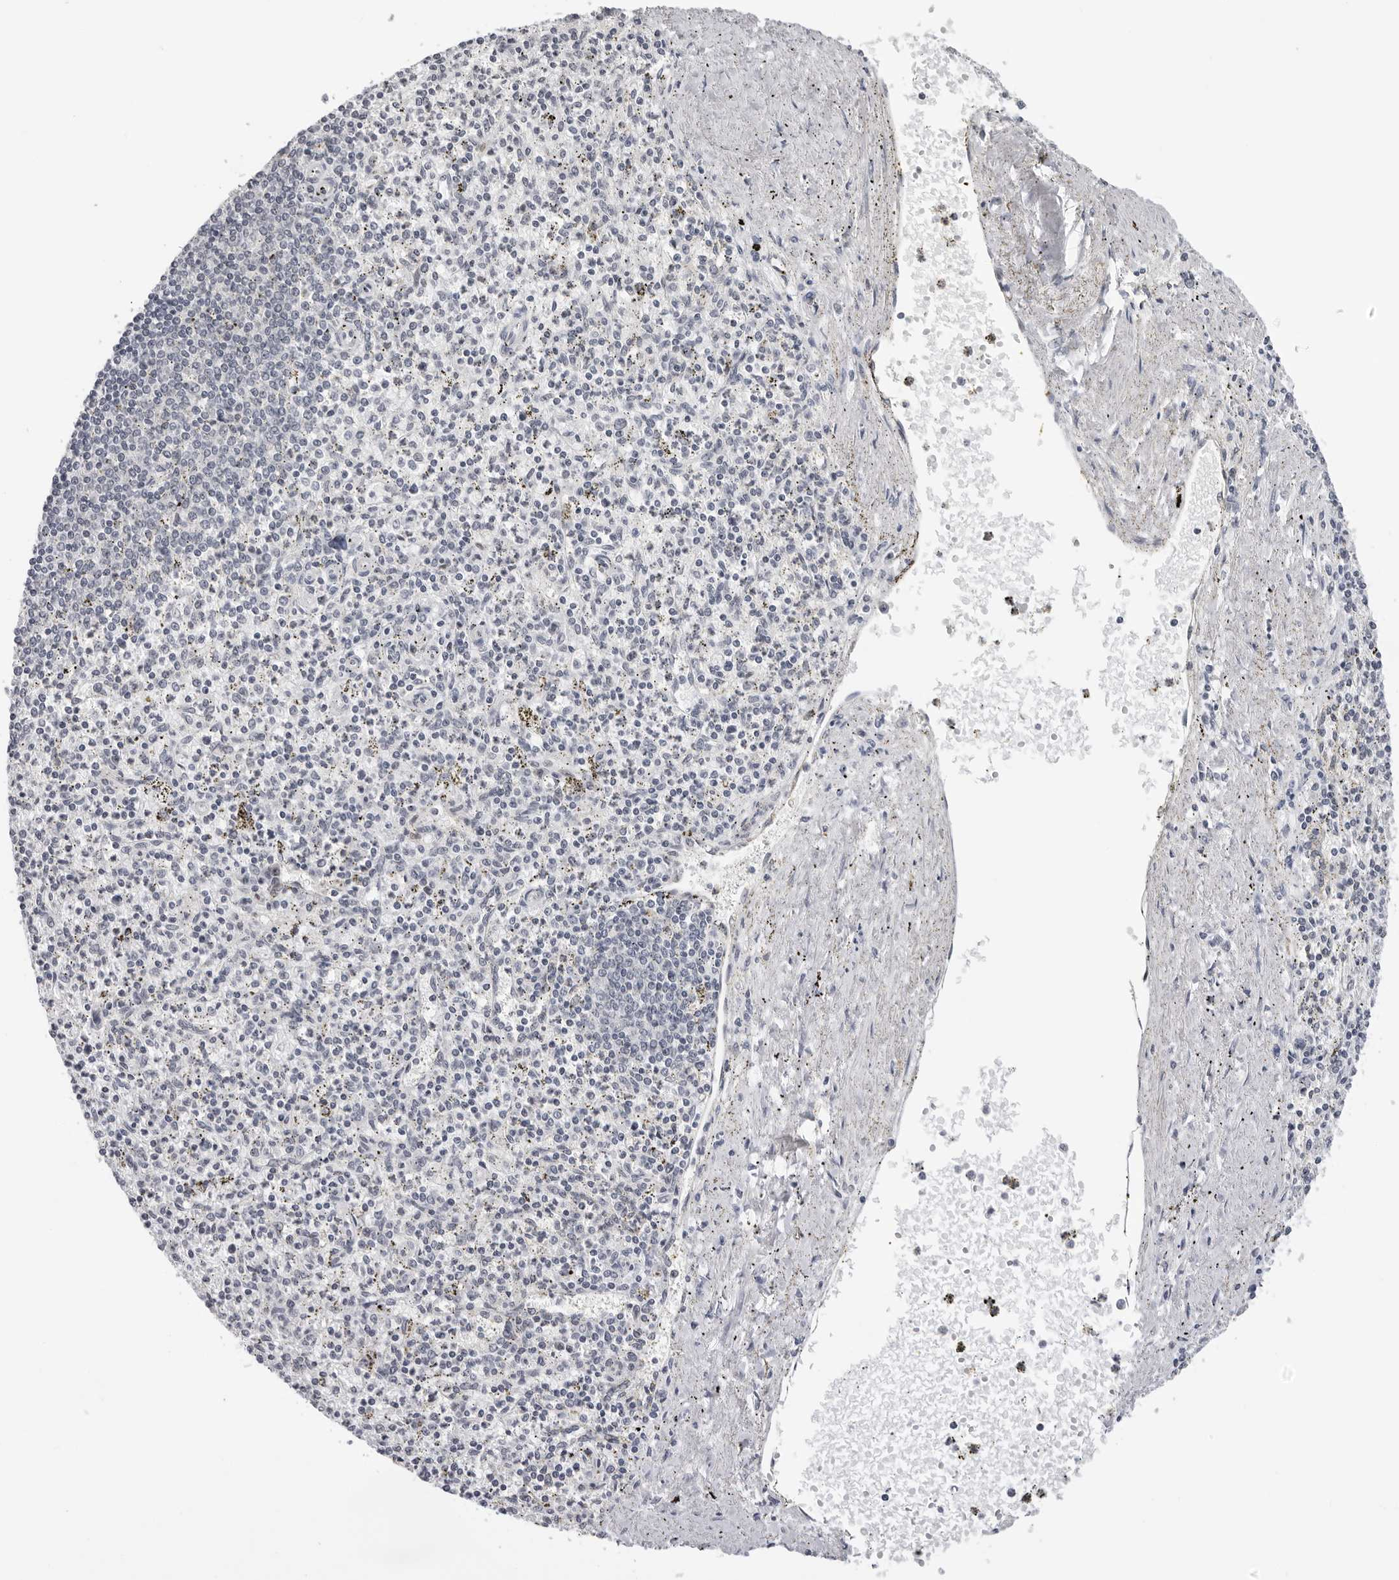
{"staining": {"intensity": "negative", "quantity": "none", "location": "none"}, "tissue": "spleen", "cell_type": "Cells in red pulp", "image_type": "normal", "snomed": [{"axis": "morphology", "description": "Normal tissue, NOS"}, {"axis": "topography", "description": "Spleen"}], "caption": "This is a photomicrograph of IHC staining of normal spleen, which shows no staining in cells in red pulp. (DAB immunohistochemistry (IHC) with hematoxylin counter stain).", "gene": "CASP7", "patient": {"sex": "male", "age": 72}}